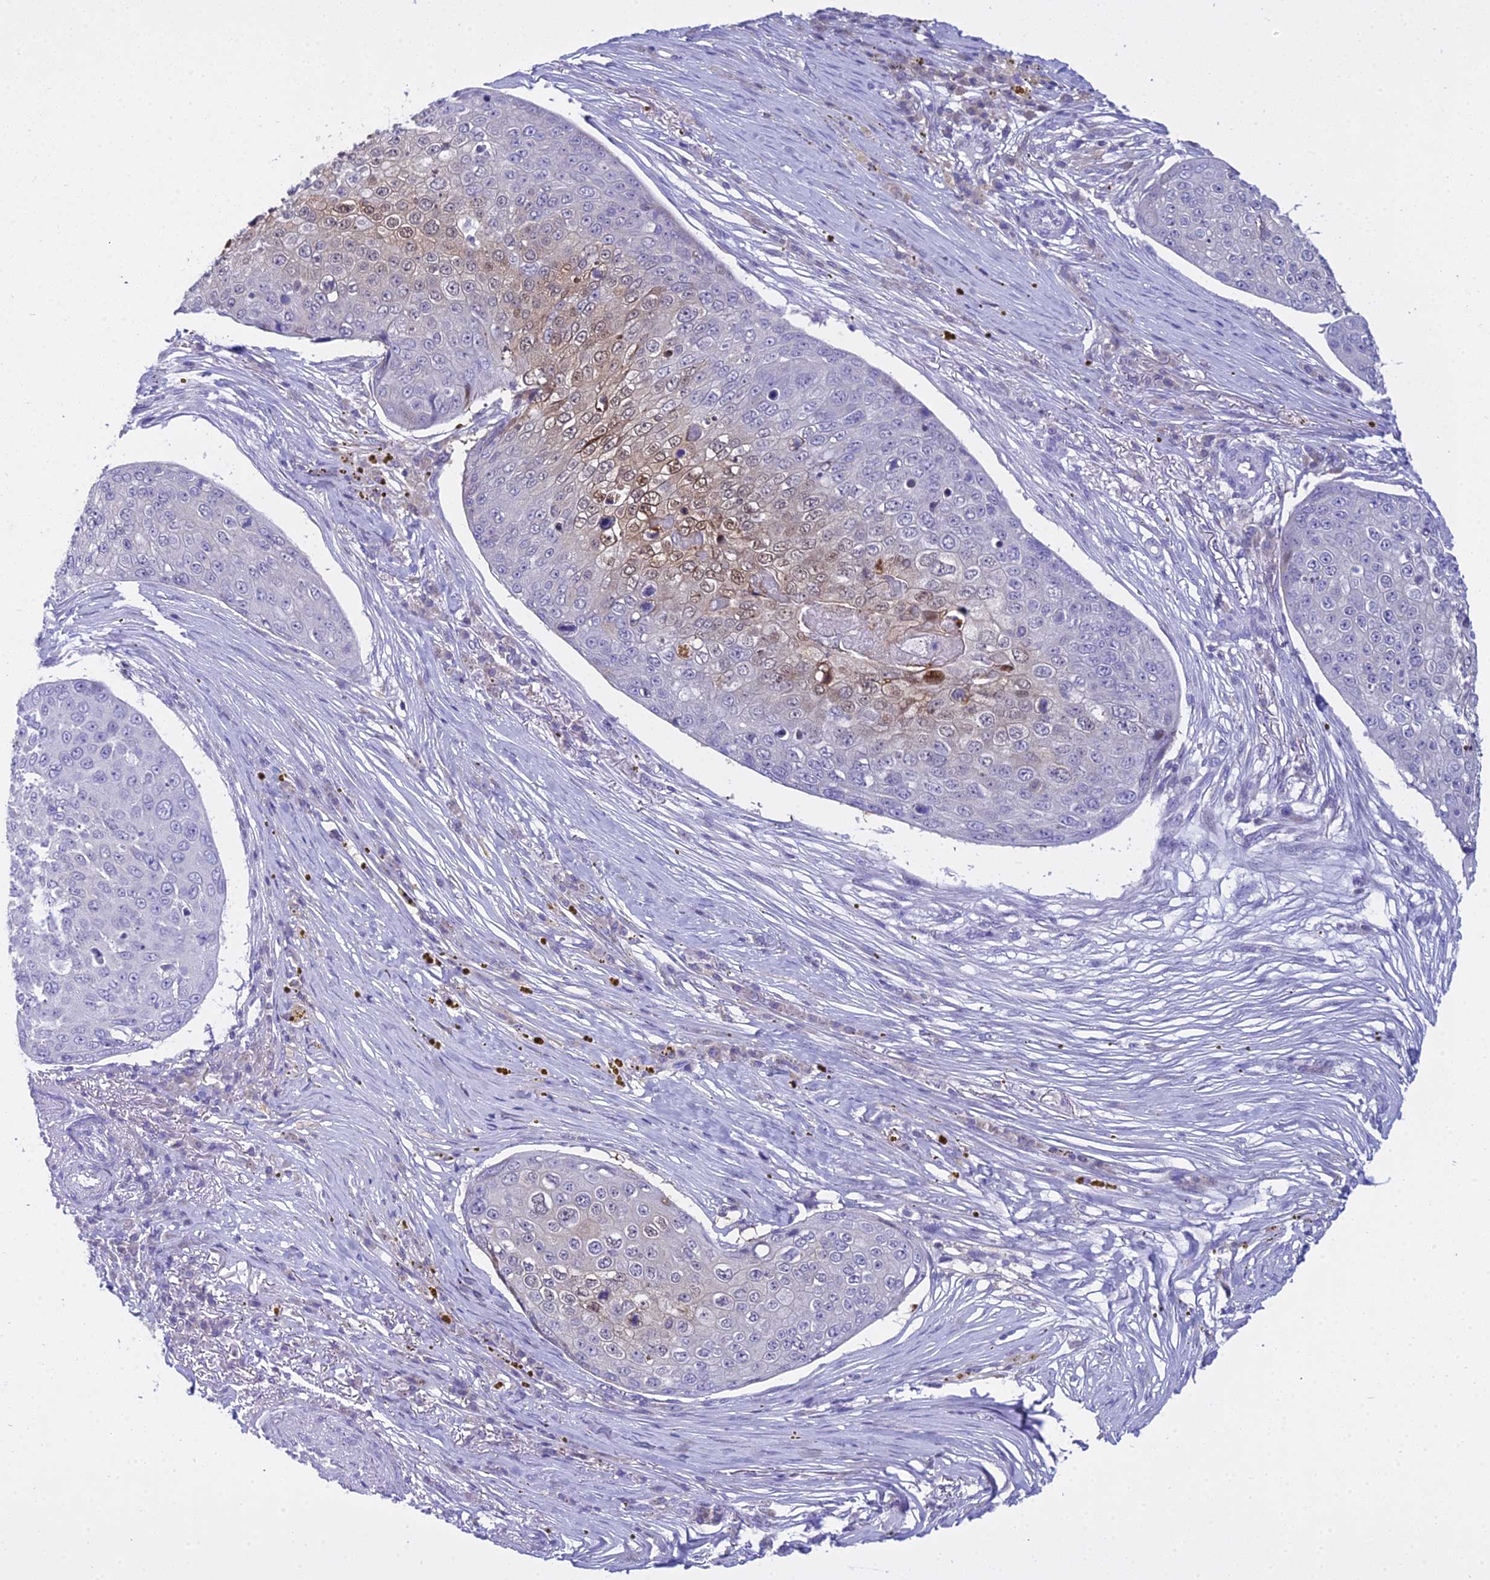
{"staining": {"intensity": "moderate", "quantity": "<25%", "location": "nuclear"}, "tissue": "skin cancer", "cell_type": "Tumor cells", "image_type": "cancer", "snomed": [{"axis": "morphology", "description": "Squamous cell carcinoma, NOS"}, {"axis": "topography", "description": "Skin"}], "caption": "Tumor cells exhibit low levels of moderate nuclear staining in about <25% of cells in human skin cancer (squamous cell carcinoma). The staining is performed using DAB (3,3'-diaminobenzidine) brown chromogen to label protein expression. The nuclei are counter-stained blue using hematoxylin.", "gene": "ZMIZ1", "patient": {"sex": "male", "age": 71}}